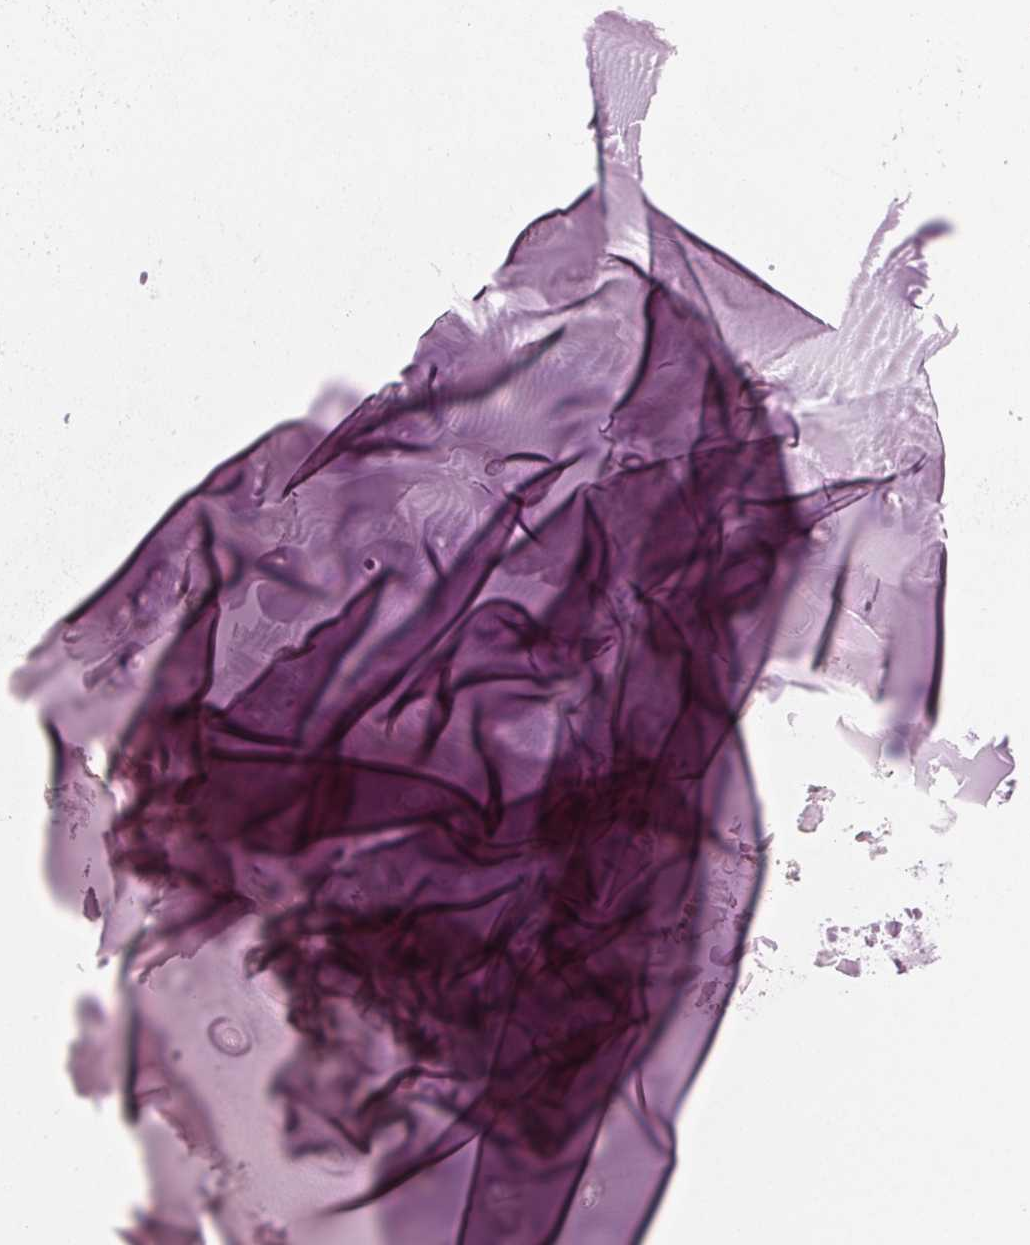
{"staining": {"intensity": "negative", "quantity": "none", "location": "none"}, "tissue": "adipose tissue", "cell_type": "Adipocytes", "image_type": "normal", "snomed": [{"axis": "morphology", "description": "Normal tissue, NOS"}, {"axis": "topography", "description": "Cartilage tissue"}, {"axis": "topography", "description": "Nasopharynx"}], "caption": "High power microscopy image of an immunohistochemistry histopathology image of normal adipose tissue, revealing no significant staining in adipocytes. The staining is performed using DAB (3,3'-diaminobenzidine) brown chromogen with nuclei counter-stained in using hematoxylin.", "gene": "PRAP1", "patient": {"sex": "male", "age": 56}}